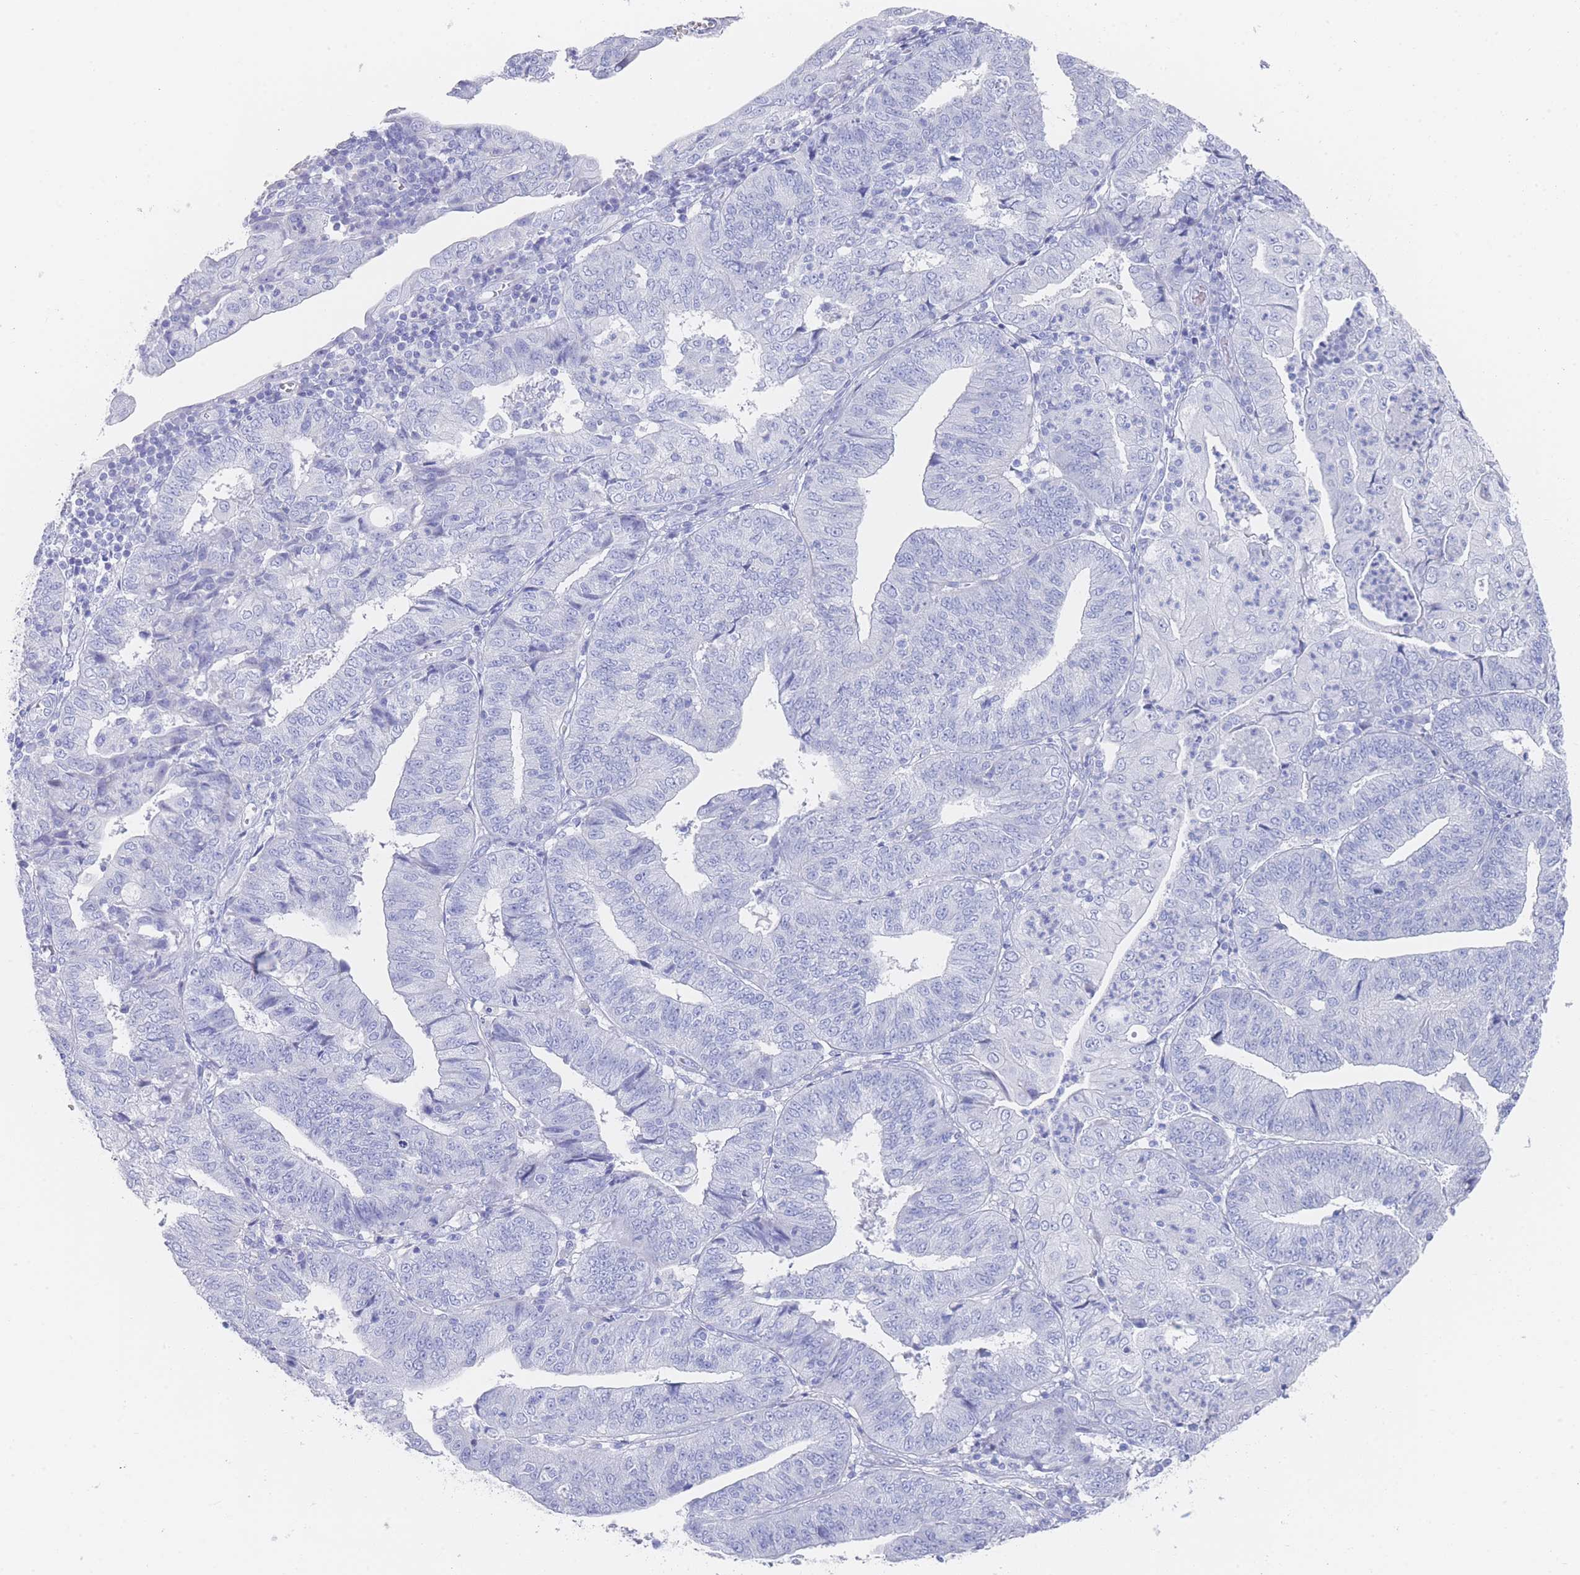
{"staining": {"intensity": "negative", "quantity": "none", "location": "none"}, "tissue": "endometrial cancer", "cell_type": "Tumor cells", "image_type": "cancer", "snomed": [{"axis": "morphology", "description": "Adenocarcinoma, NOS"}, {"axis": "topography", "description": "Endometrium"}], "caption": "Immunohistochemical staining of endometrial adenocarcinoma shows no significant expression in tumor cells.", "gene": "LRRC37A", "patient": {"sex": "female", "age": 56}}